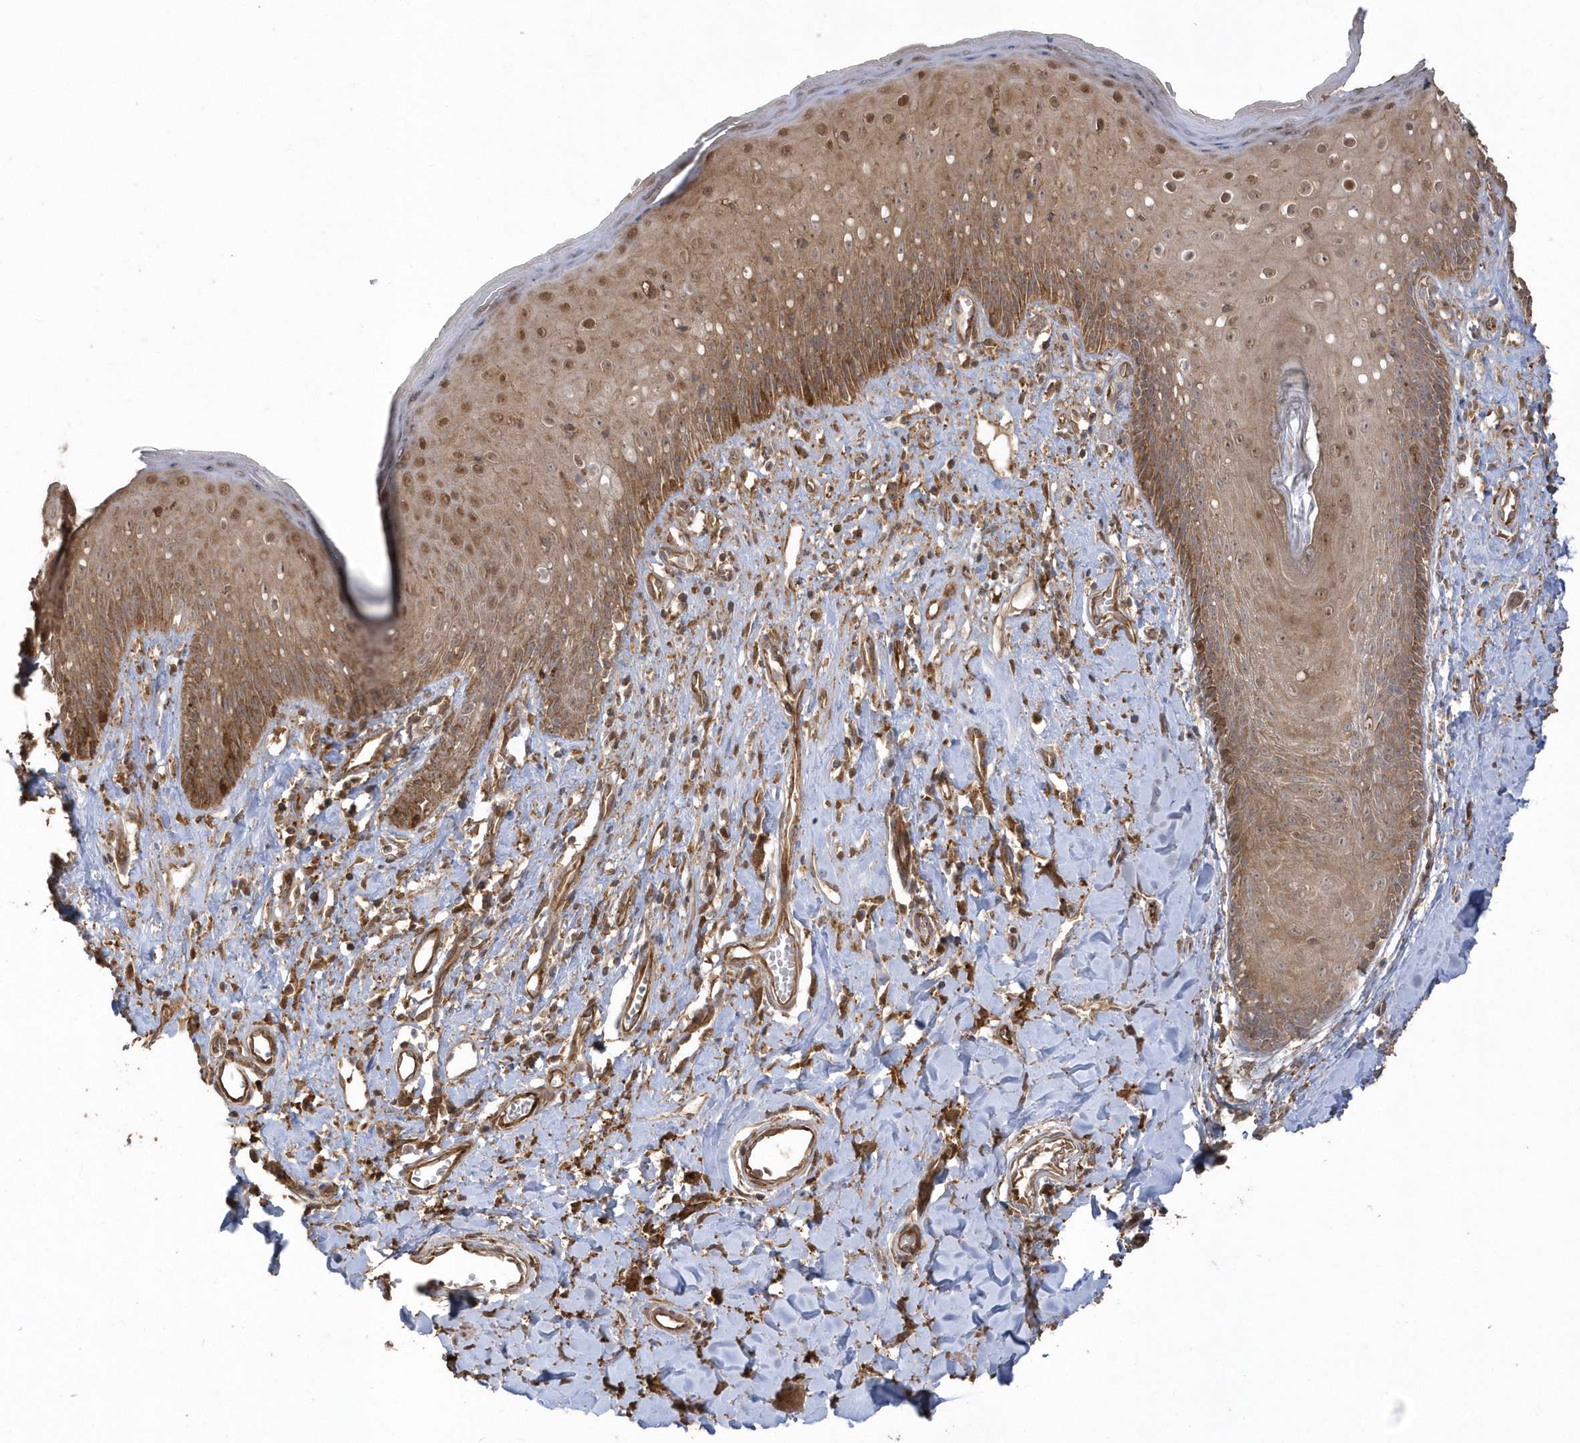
{"staining": {"intensity": "moderate", "quantity": ">75%", "location": "cytoplasmic/membranous,nuclear"}, "tissue": "skin", "cell_type": "Epidermal cells", "image_type": "normal", "snomed": [{"axis": "morphology", "description": "Normal tissue, NOS"}, {"axis": "morphology", "description": "Squamous cell carcinoma, NOS"}, {"axis": "topography", "description": "Vulva"}], "caption": "Immunohistochemical staining of benign skin reveals >75% levels of moderate cytoplasmic/membranous,nuclear protein expression in about >75% of epidermal cells. (DAB (3,3'-diaminobenzidine) = brown stain, brightfield microscopy at high magnification).", "gene": "HNMT", "patient": {"sex": "female", "age": 85}}